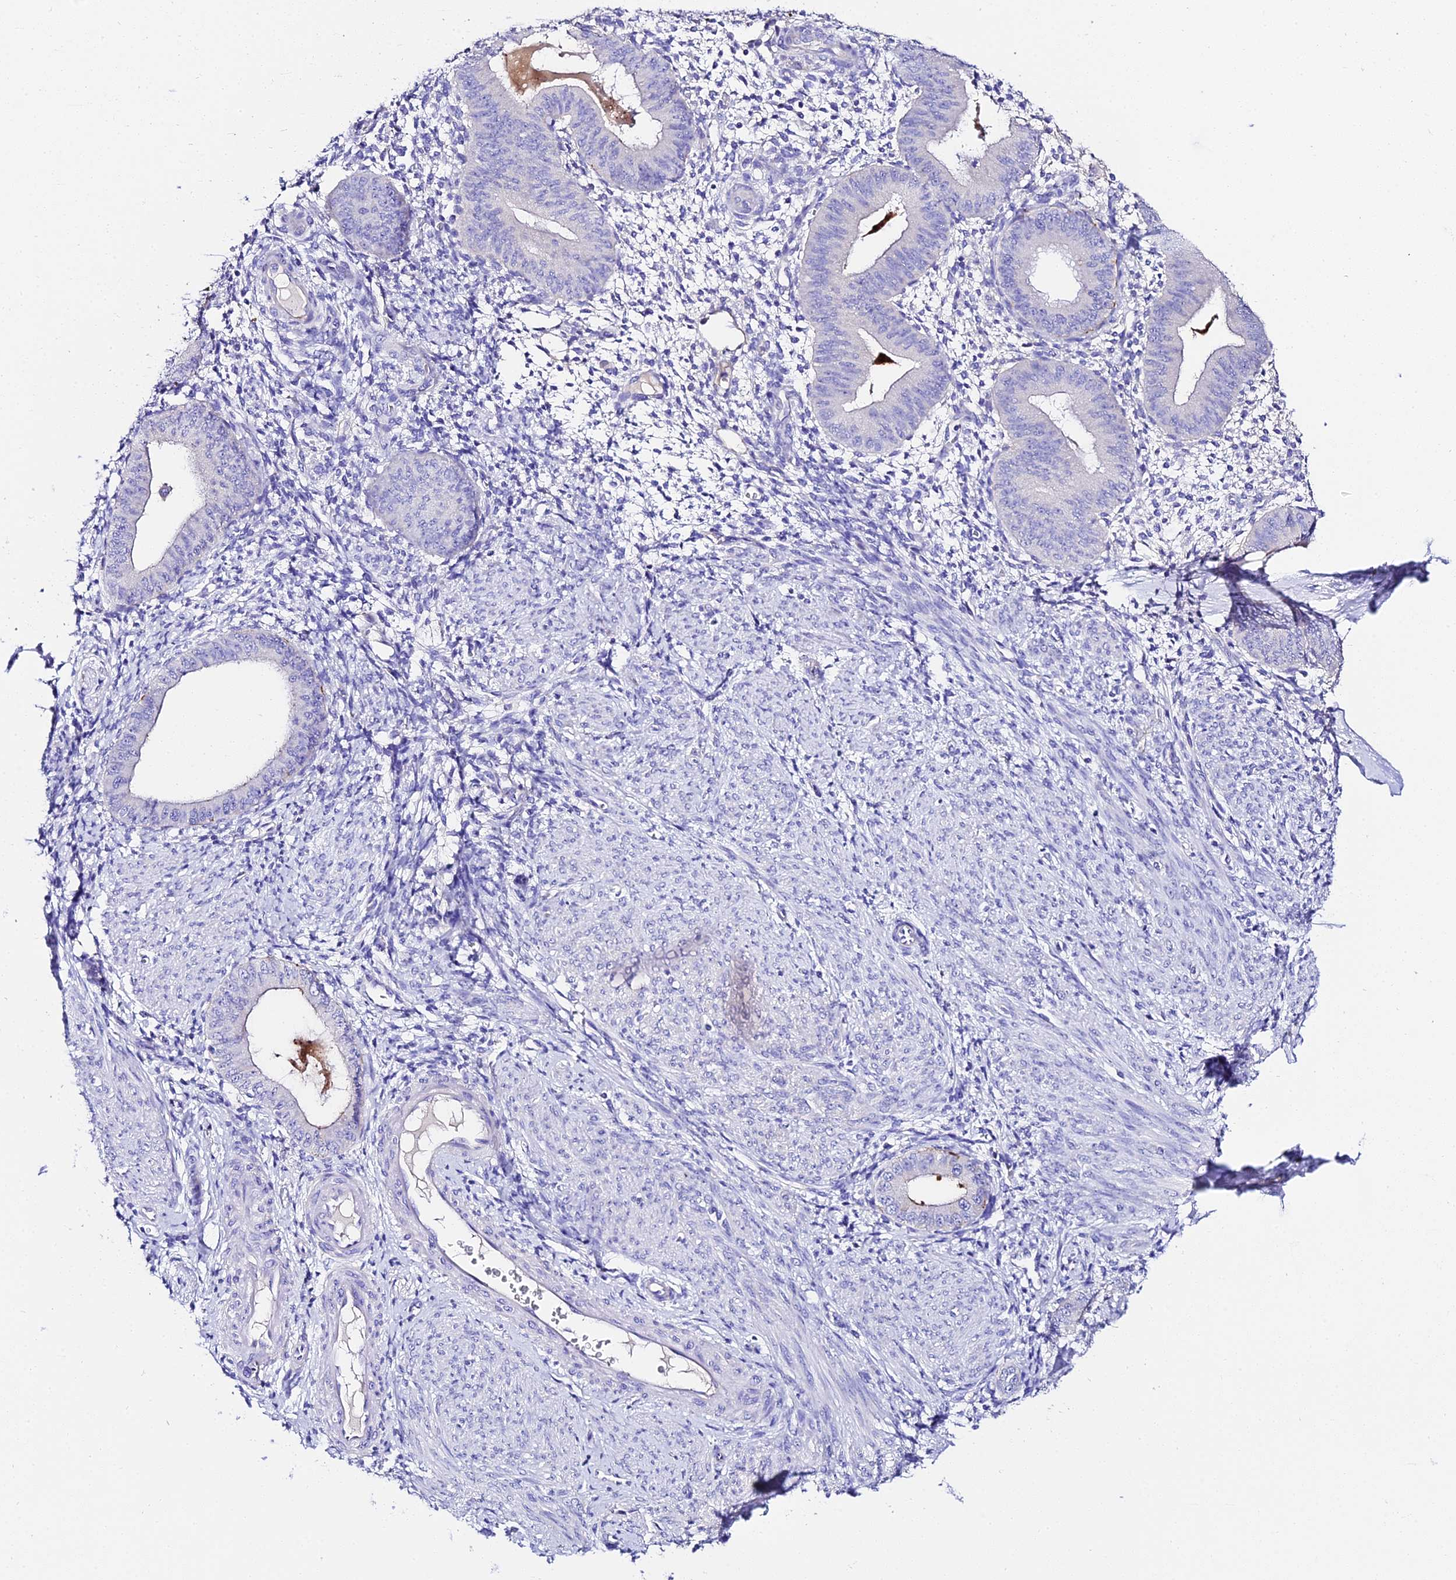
{"staining": {"intensity": "negative", "quantity": "none", "location": "none"}, "tissue": "endometrium", "cell_type": "Cells in endometrial stroma", "image_type": "normal", "snomed": [{"axis": "morphology", "description": "Normal tissue, NOS"}, {"axis": "topography", "description": "Endometrium"}], "caption": "High magnification brightfield microscopy of normal endometrium stained with DAB (3,3'-diaminobenzidine) (brown) and counterstained with hematoxylin (blue): cells in endometrial stroma show no significant positivity. (Stains: DAB (3,3'-diaminobenzidine) IHC with hematoxylin counter stain, Microscopy: brightfield microscopy at high magnification).", "gene": "TMEM117", "patient": {"sex": "female", "age": 49}}